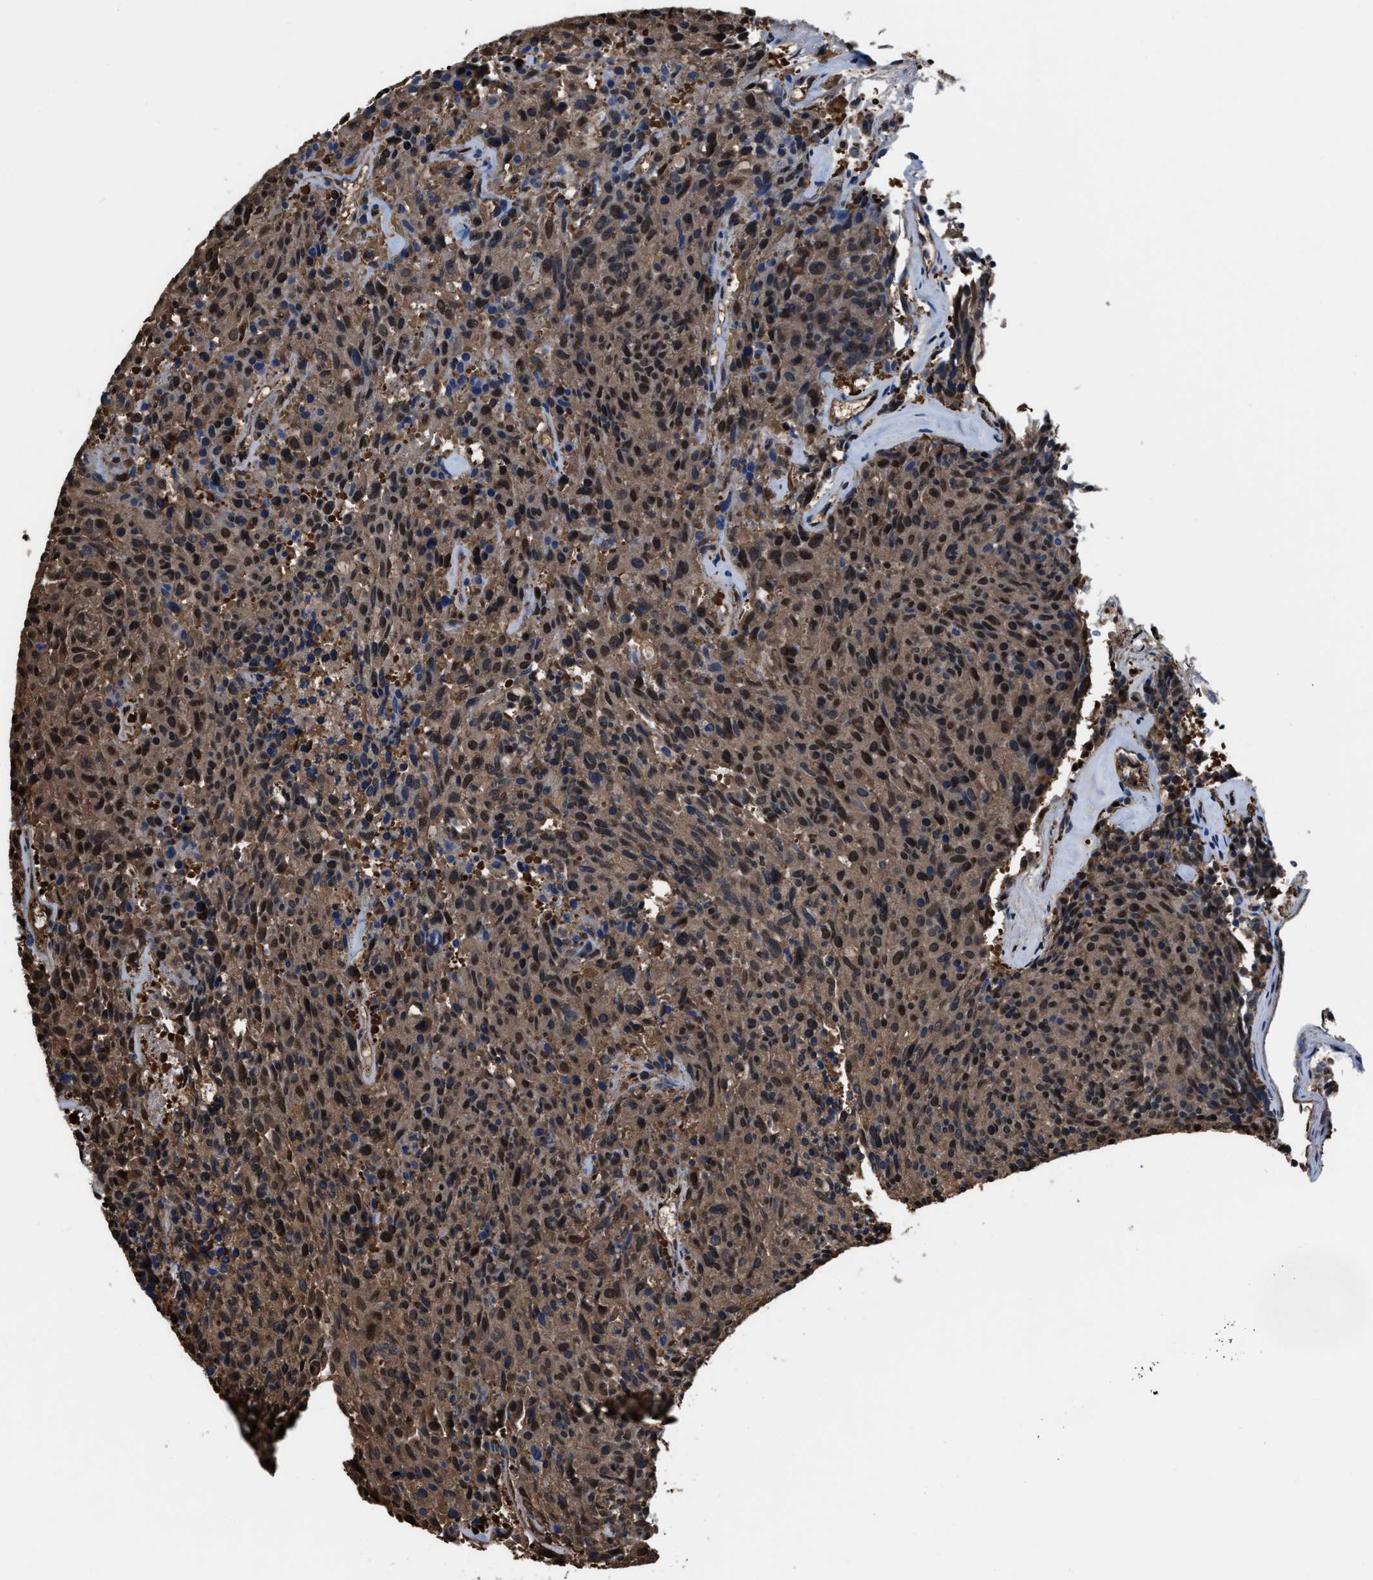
{"staining": {"intensity": "moderate", "quantity": ">75%", "location": "cytoplasmic/membranous,nuclear"}, "tissue": "carcinoid", "cell_type": "Tumor cells", "image_type": "cancer", "snomed": [{"axis": "morphology", "description": "Carcinoid, malignant, NOS"}, {"axis": "topography", "description": "Pancreas"}], "caption": "Carcinoid stained for a protein (brown) demonstrates moderate cytoplasmic/membranous and nuclear positive expression in about >75% of tumor cells.", "gene": "FNTA", "patient": {"sex": "female", "age": 54}}